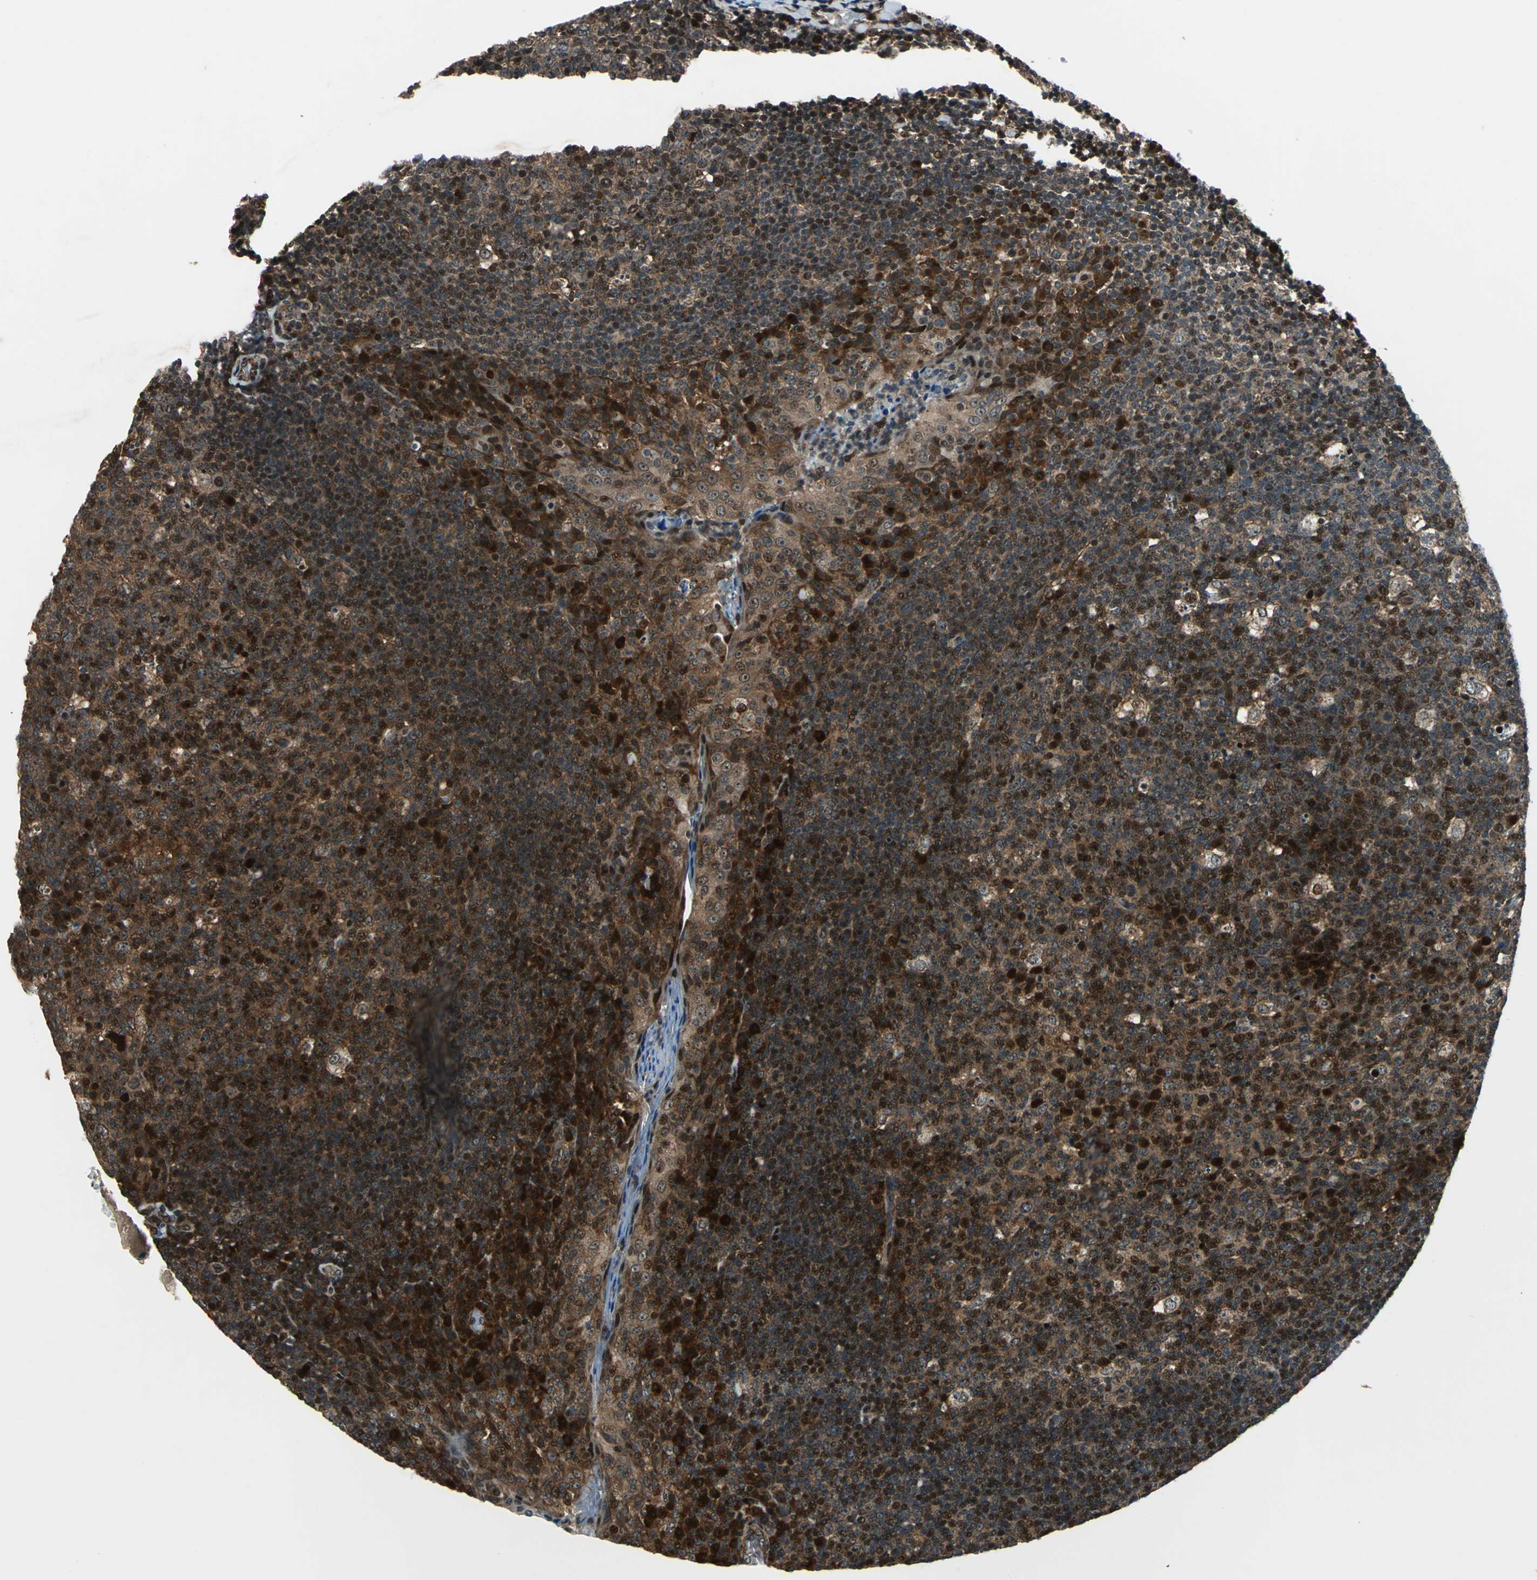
{"staining": {"intensity": "strong", "quantity": "25%-75%", "location": "nuclear"}, "tissue": "tonsil", "cell_type": "Germinal center cells", "image_type": "normal", "snomed": [{"axis": "morphology", "description": "Normal tissue, NOS"}, {"axis": "topography", "description": "Tonsil"}], "caption": "Tonsil stained with DAB immunohistochemistry (IHC) shows high levels of strong nuclear positivity in about 25%-75% of germinal center cells.", "gene": "AATF", "patient": {"sex": "male", "age": 17}}